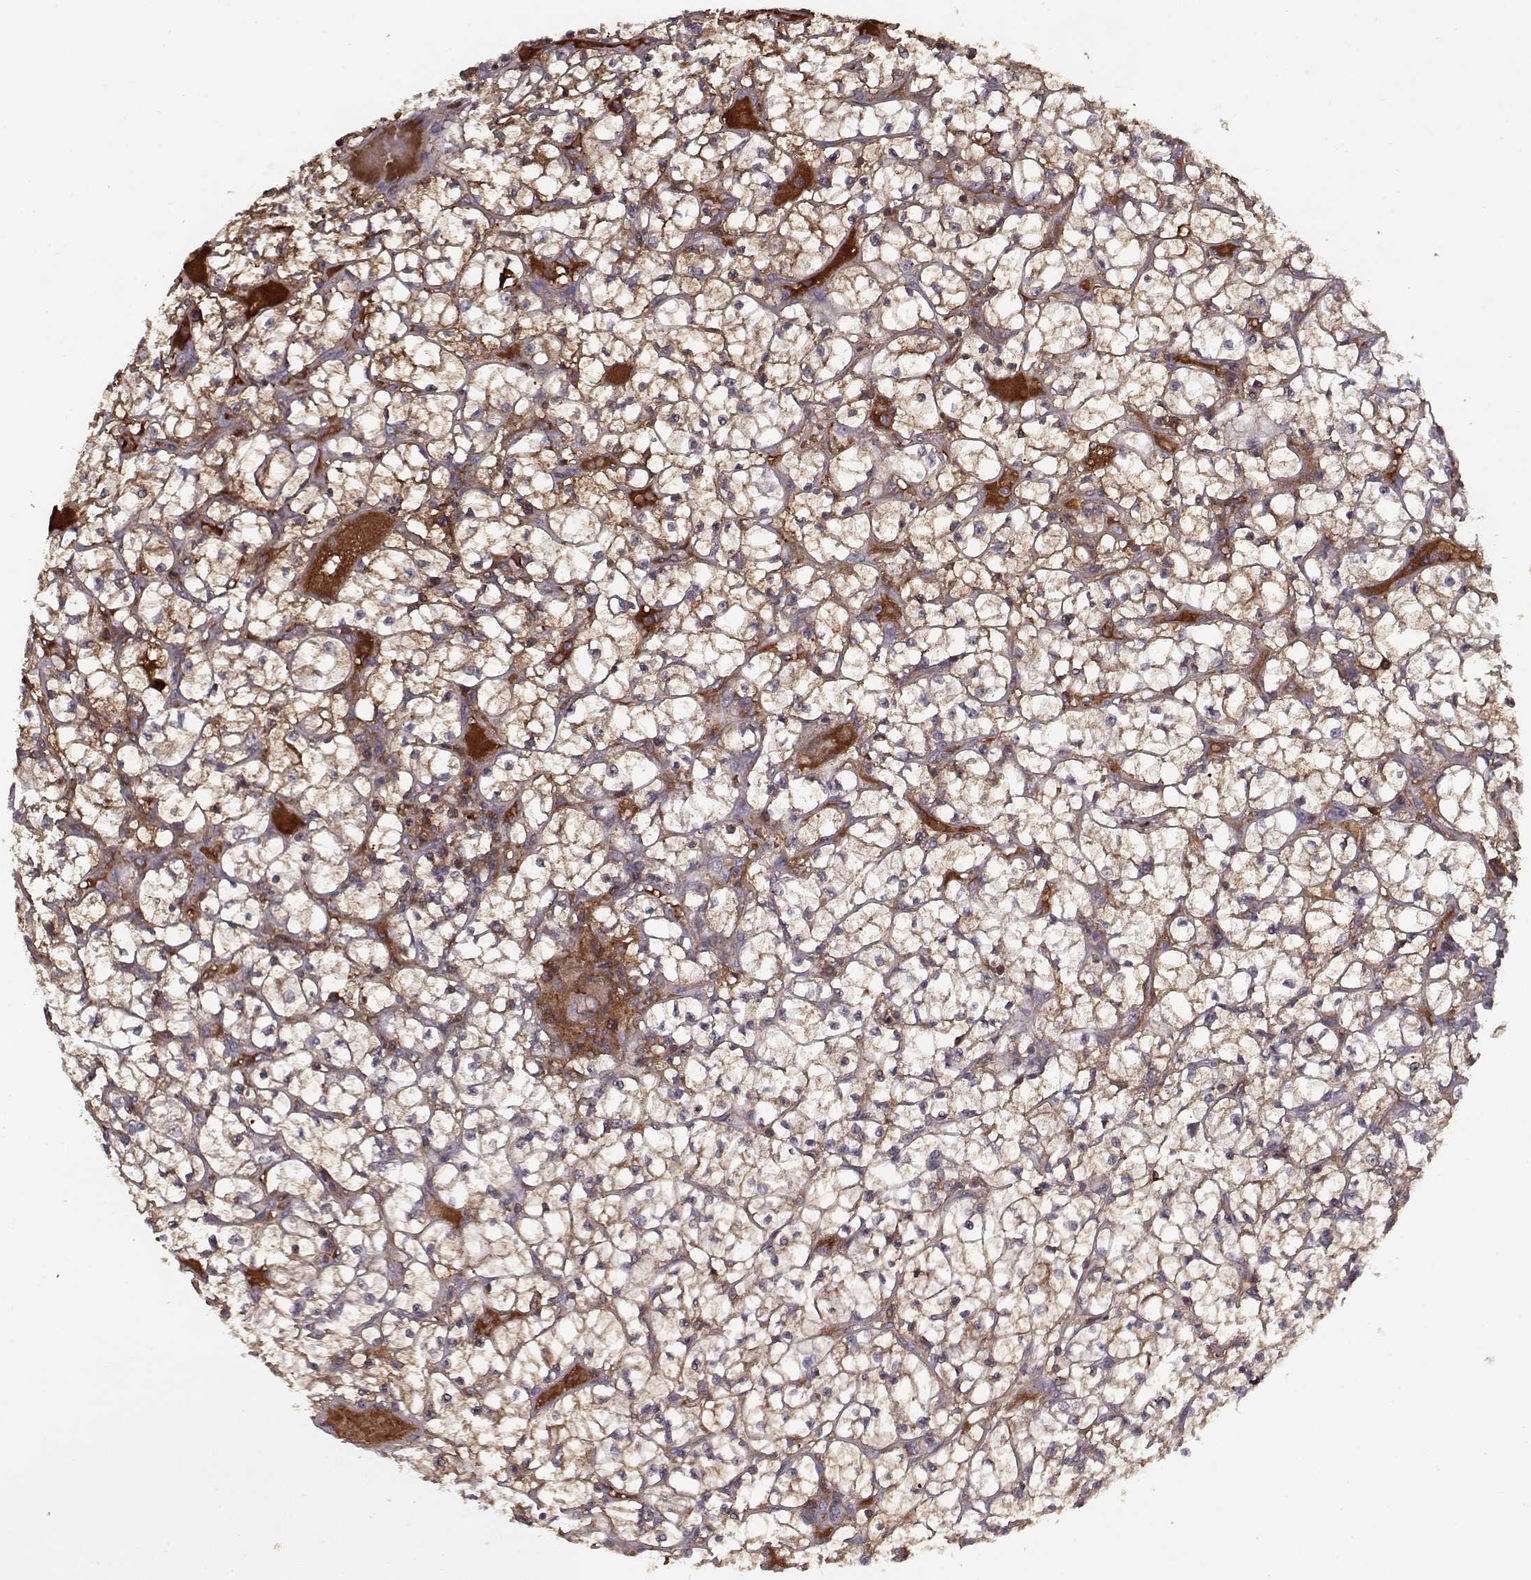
{"staining": {"intensity": "moderate", "quantity": "<25%", "location": "cytoplasmic/membranous"}, "tissue": "renal cancer", "cell_type": "Tumor cells", "image_type": "cancer", "snomed": [{"axis": "morphology", "description": "Adenocarcinoma, NOS"}, {"axis": "topography", "description": "Kidney"}], "caption": "A brown stain highlights moderate cytoplasmic/membranous staining of a protein in renal cancer tumor cells.", "gene": "AFM", "patient": {"sex": "female", "age": 64}}